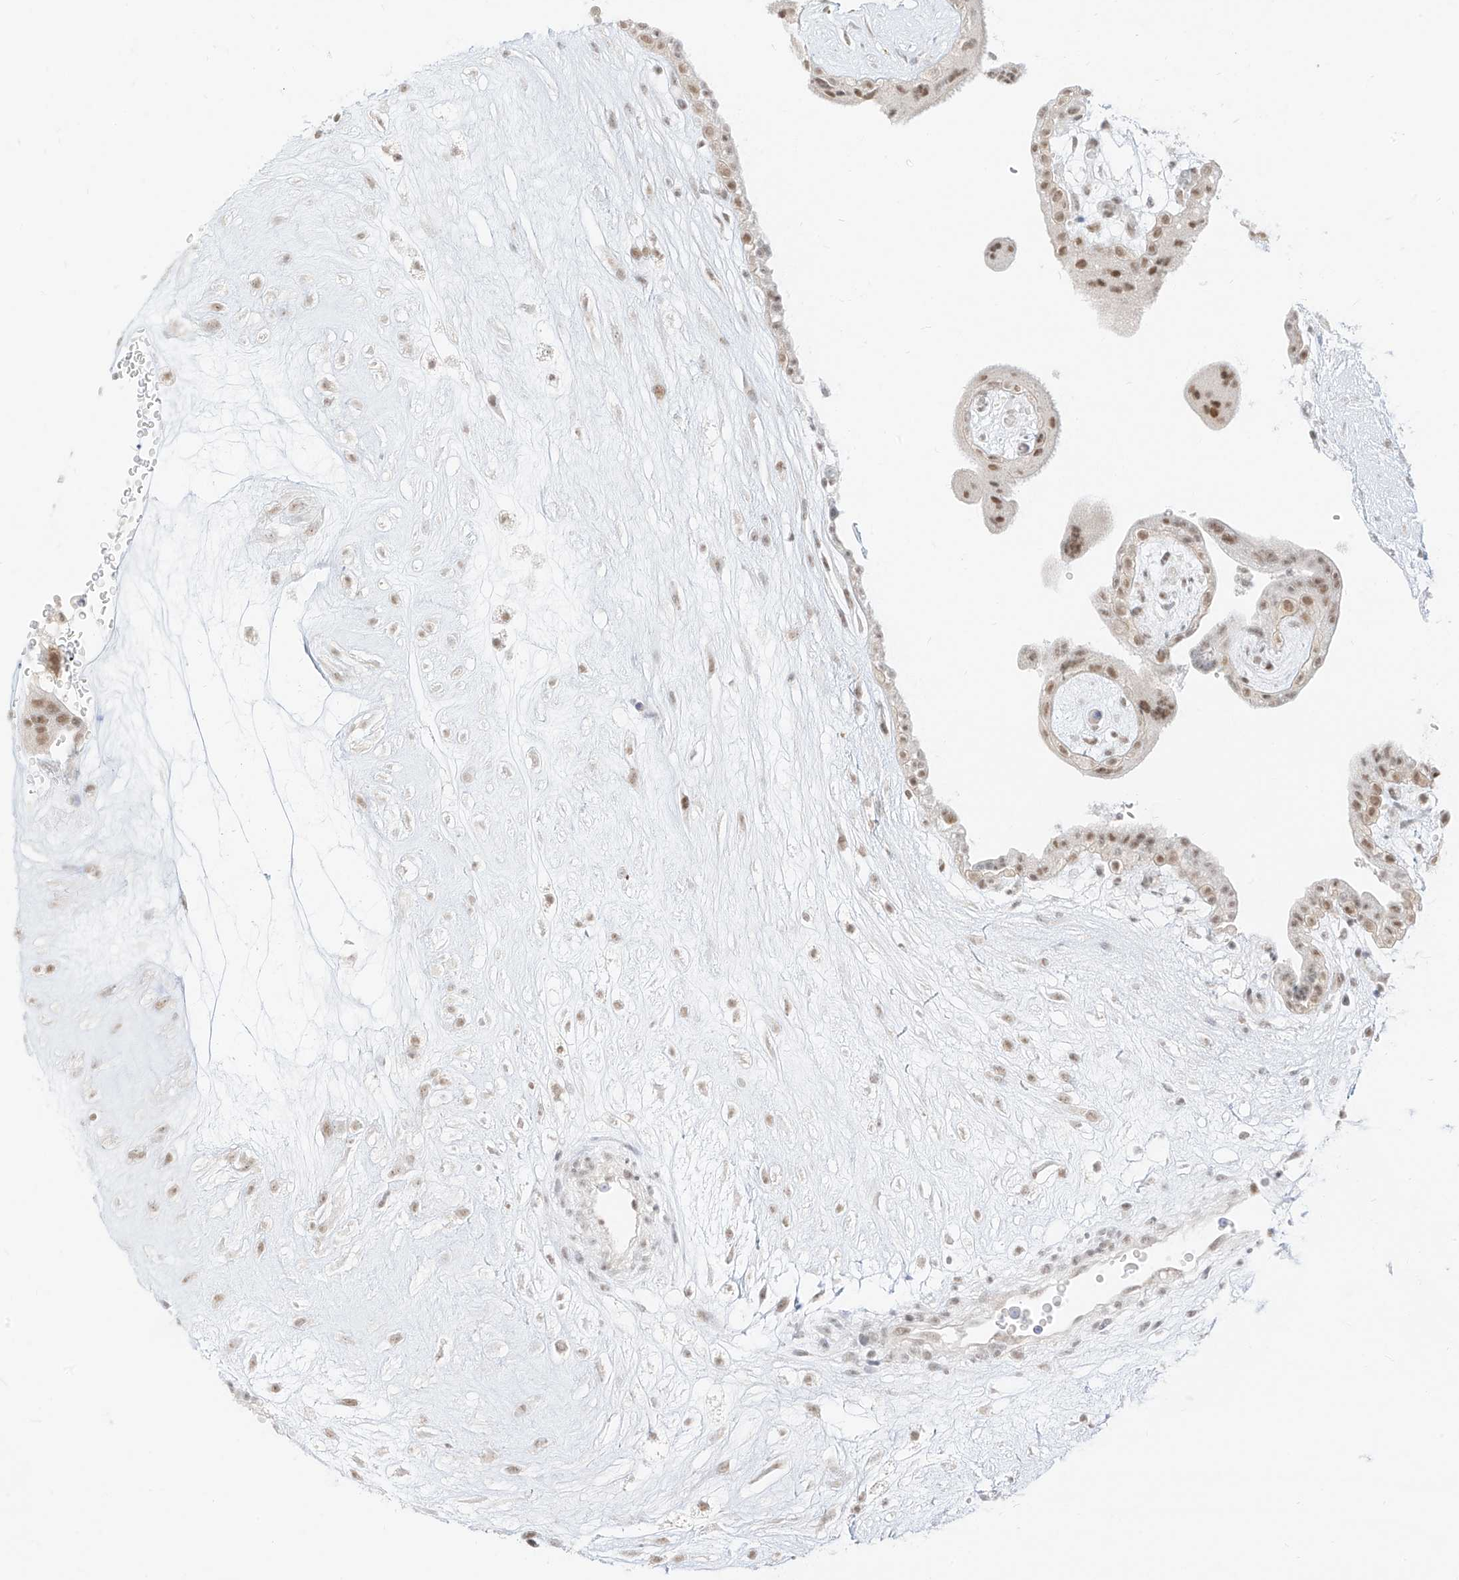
{"staining": {"intensity": "moderate", "quantity": ">75%", "location": "nuclear"}, "tissue": "placenta", "cell_type": "Trophoblastic cells", "image_type": "normal", "snomed": [{"axis": "morphology", "description": "Normal tissue, NOS"}, {"axis": "topography", "description": "Placenta"}], "caption": "DAB immunohistochemical staining of unremarkable placenta demonstrates moderate nuclear protein staining in about >75% of trophoblastic cells.", "gene": "SUPT5H", "patient": {"sex": "female", "age": 18}}